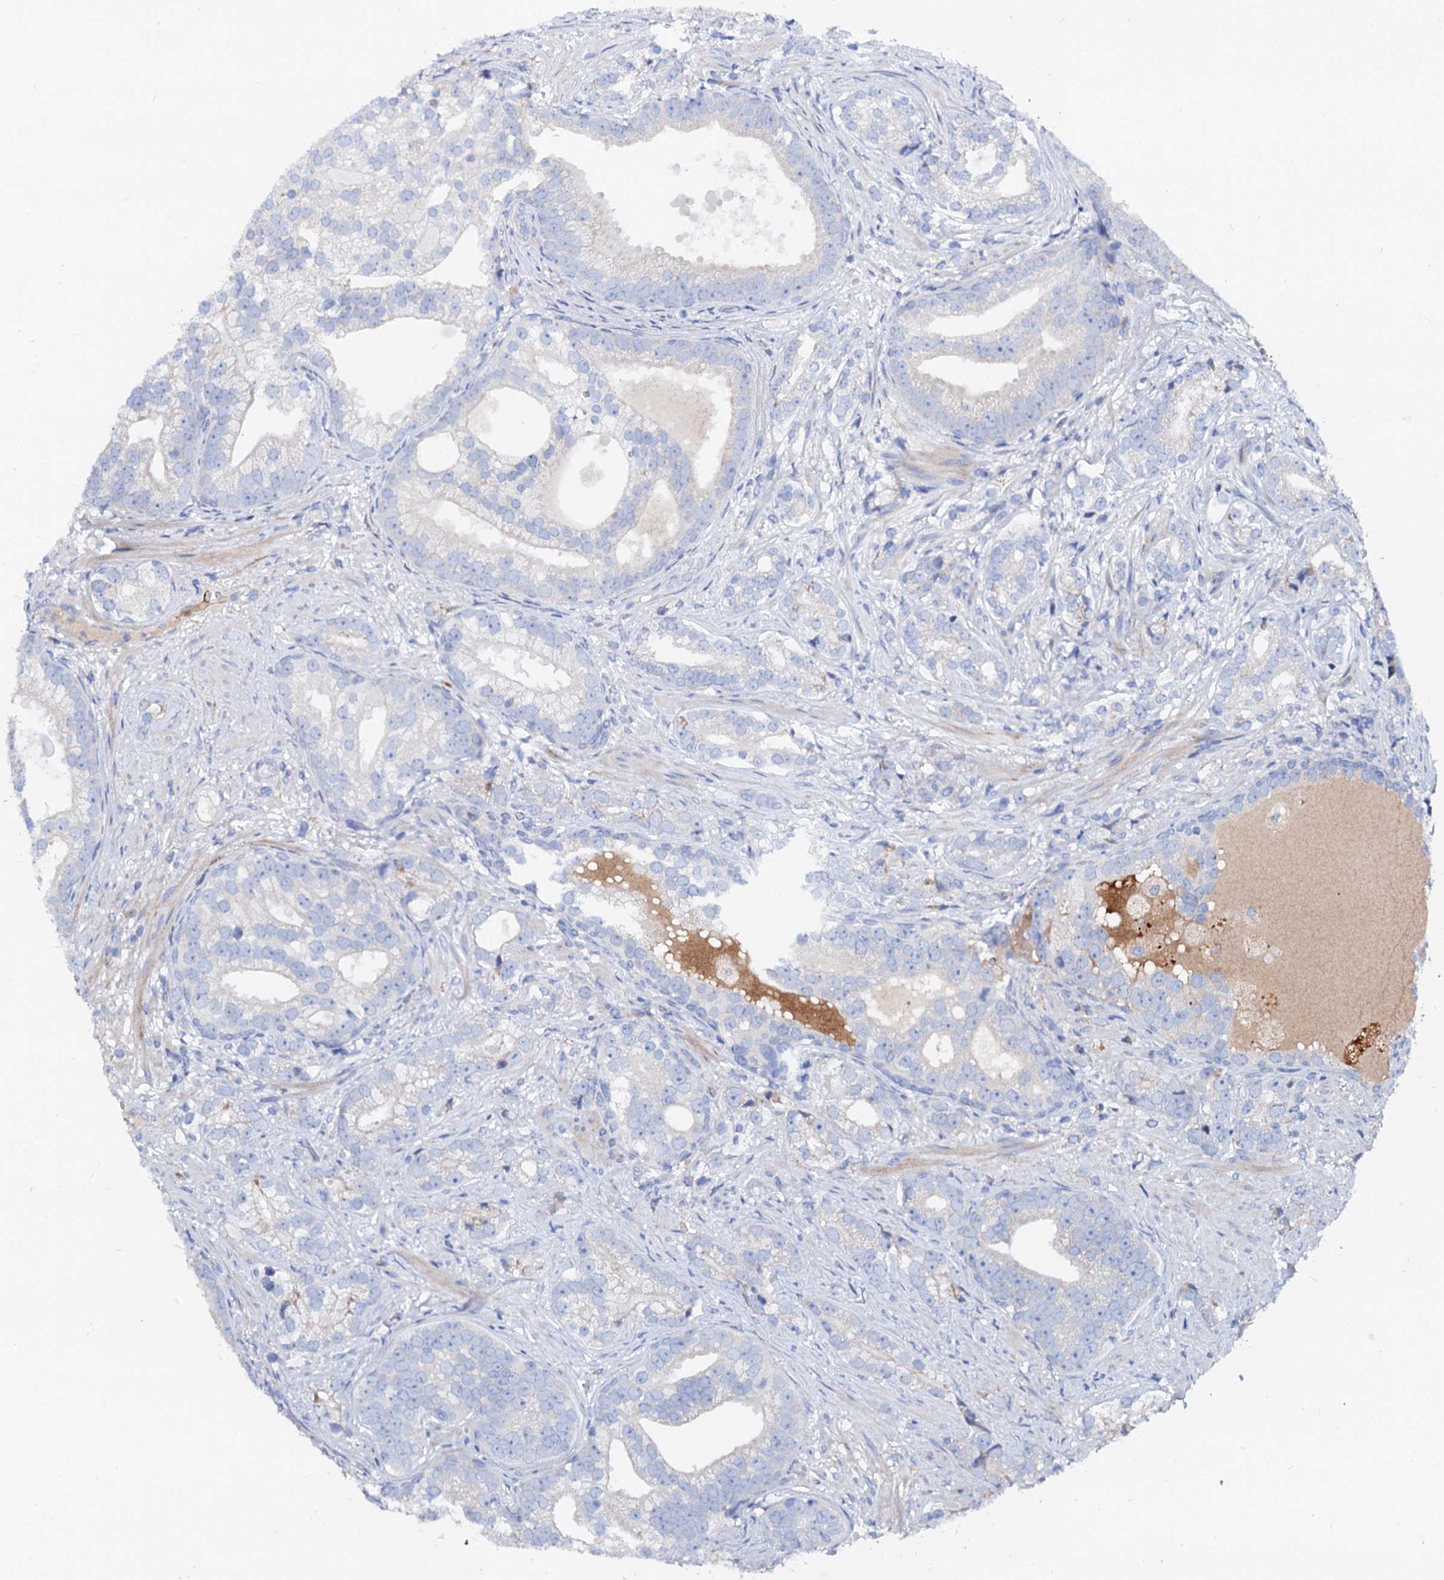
{"staining": {"intensity": "negative", "quantity": "none", "location": "none"}, "tissue": "prostate cancer", "cell_type": "Tumor cells", "image_type": "cancer", "snomed": [{"axis": "morphology", "description": "Adenocarcinoma, High grade"}, {"axis": "topography", "description": "Prostate"}], "caption": "Immunohistochemistry (IHC) micrograph of human prostate adenocarcinoma (high-grade) stained for a protein (brown), which reveals no staining in tumor cells.", "gene": "SLC10A7", "patient": {"sex": "male", "age": 75}}